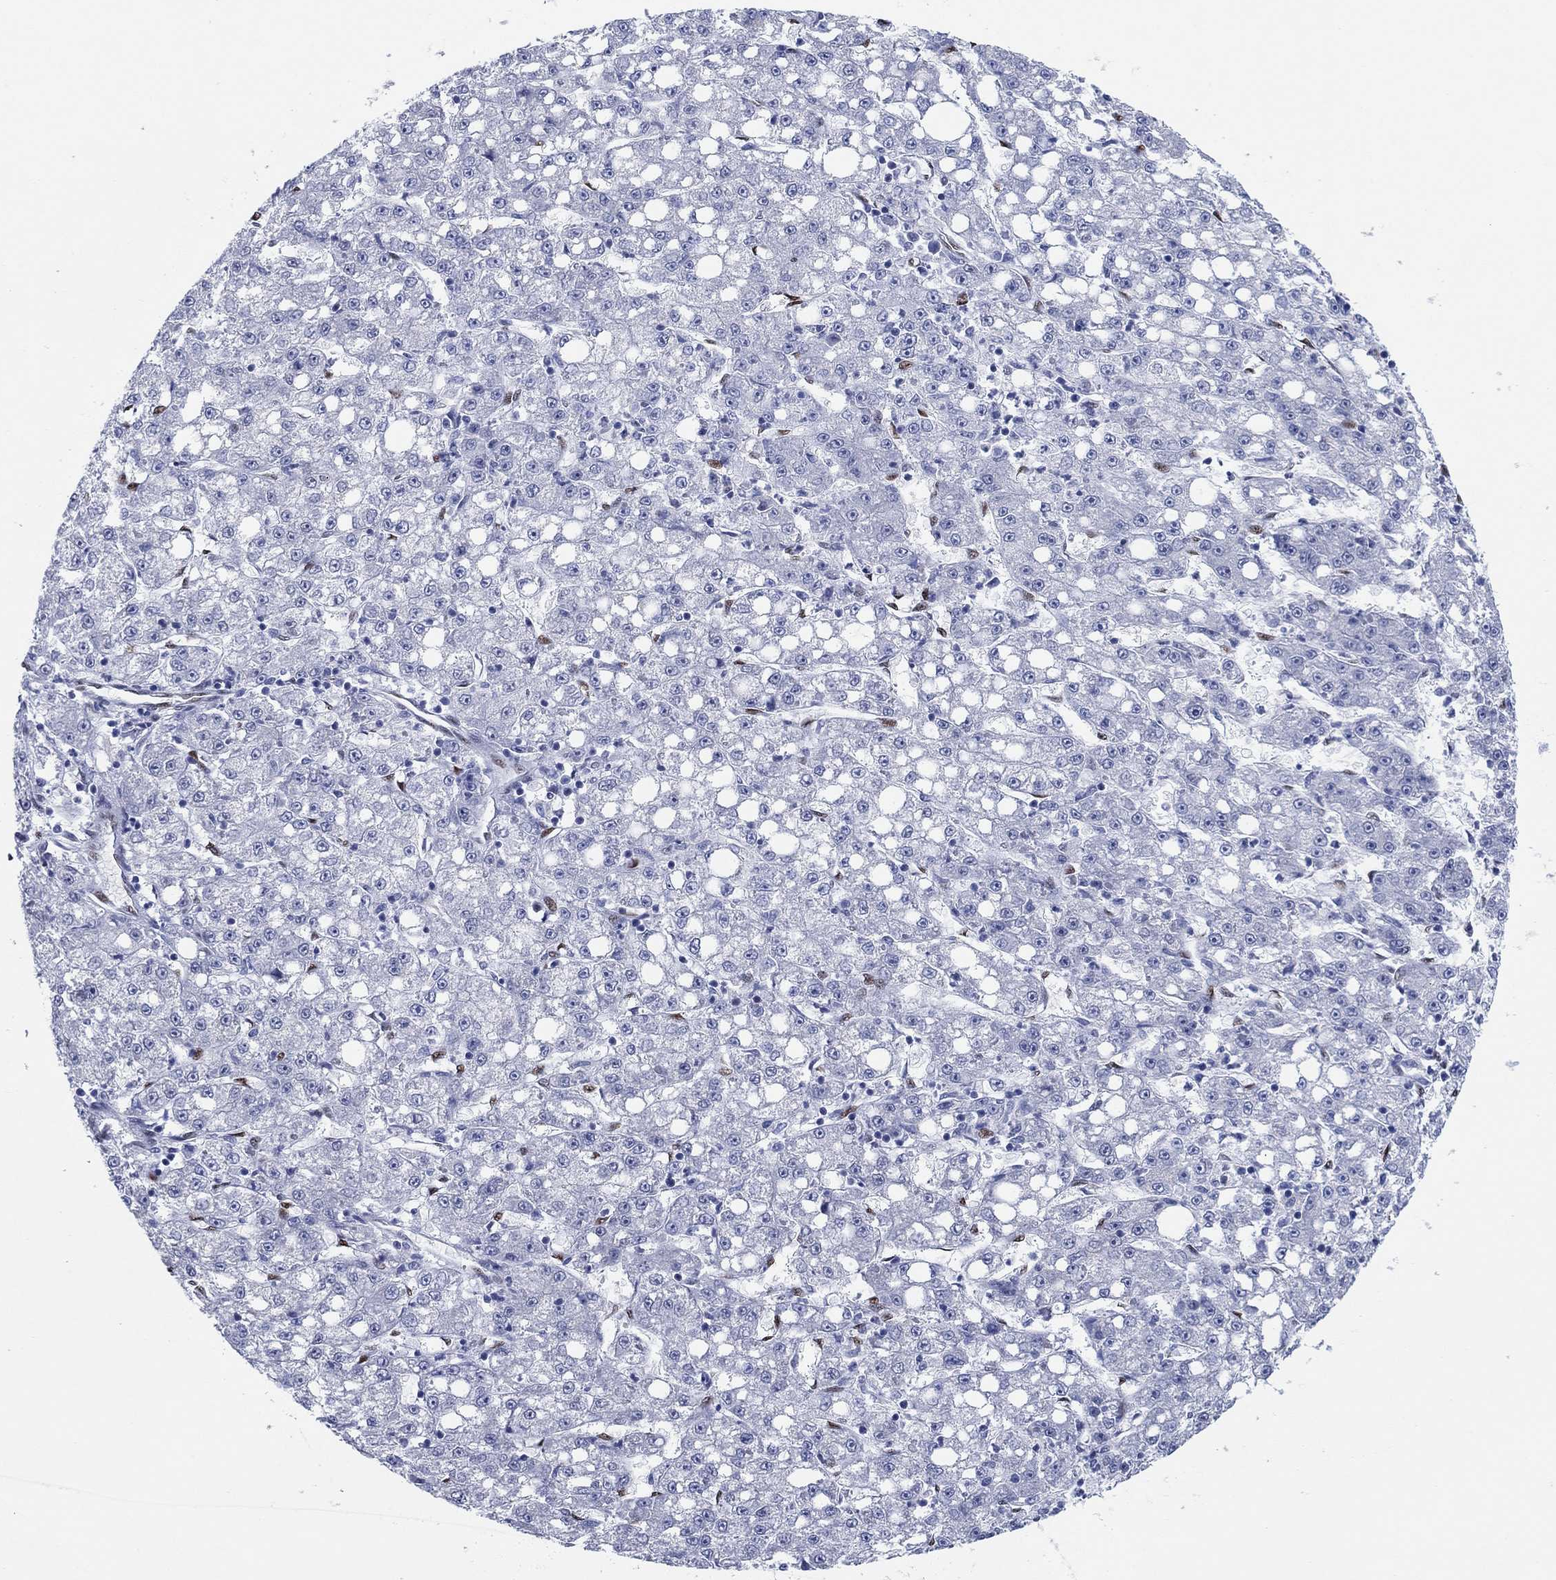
{"staining": {"intensity": "negative", "quantity": "none", "location": "none"}, "tissue": "liver cancer", "cell_type": "Tumor cells", "image_type": "cancer", "snomed": [{"axis": "morphology", "description": "Carcinoma, Hepatocellular, NOS"}, {"axis": "topography", "description": "Liver"}], "caption": "A photomicrograph of human liver cancer is negative for staining in tumor cells.", "gene": "ZEB1", "patient": {"sex": "female", "age": 65}}